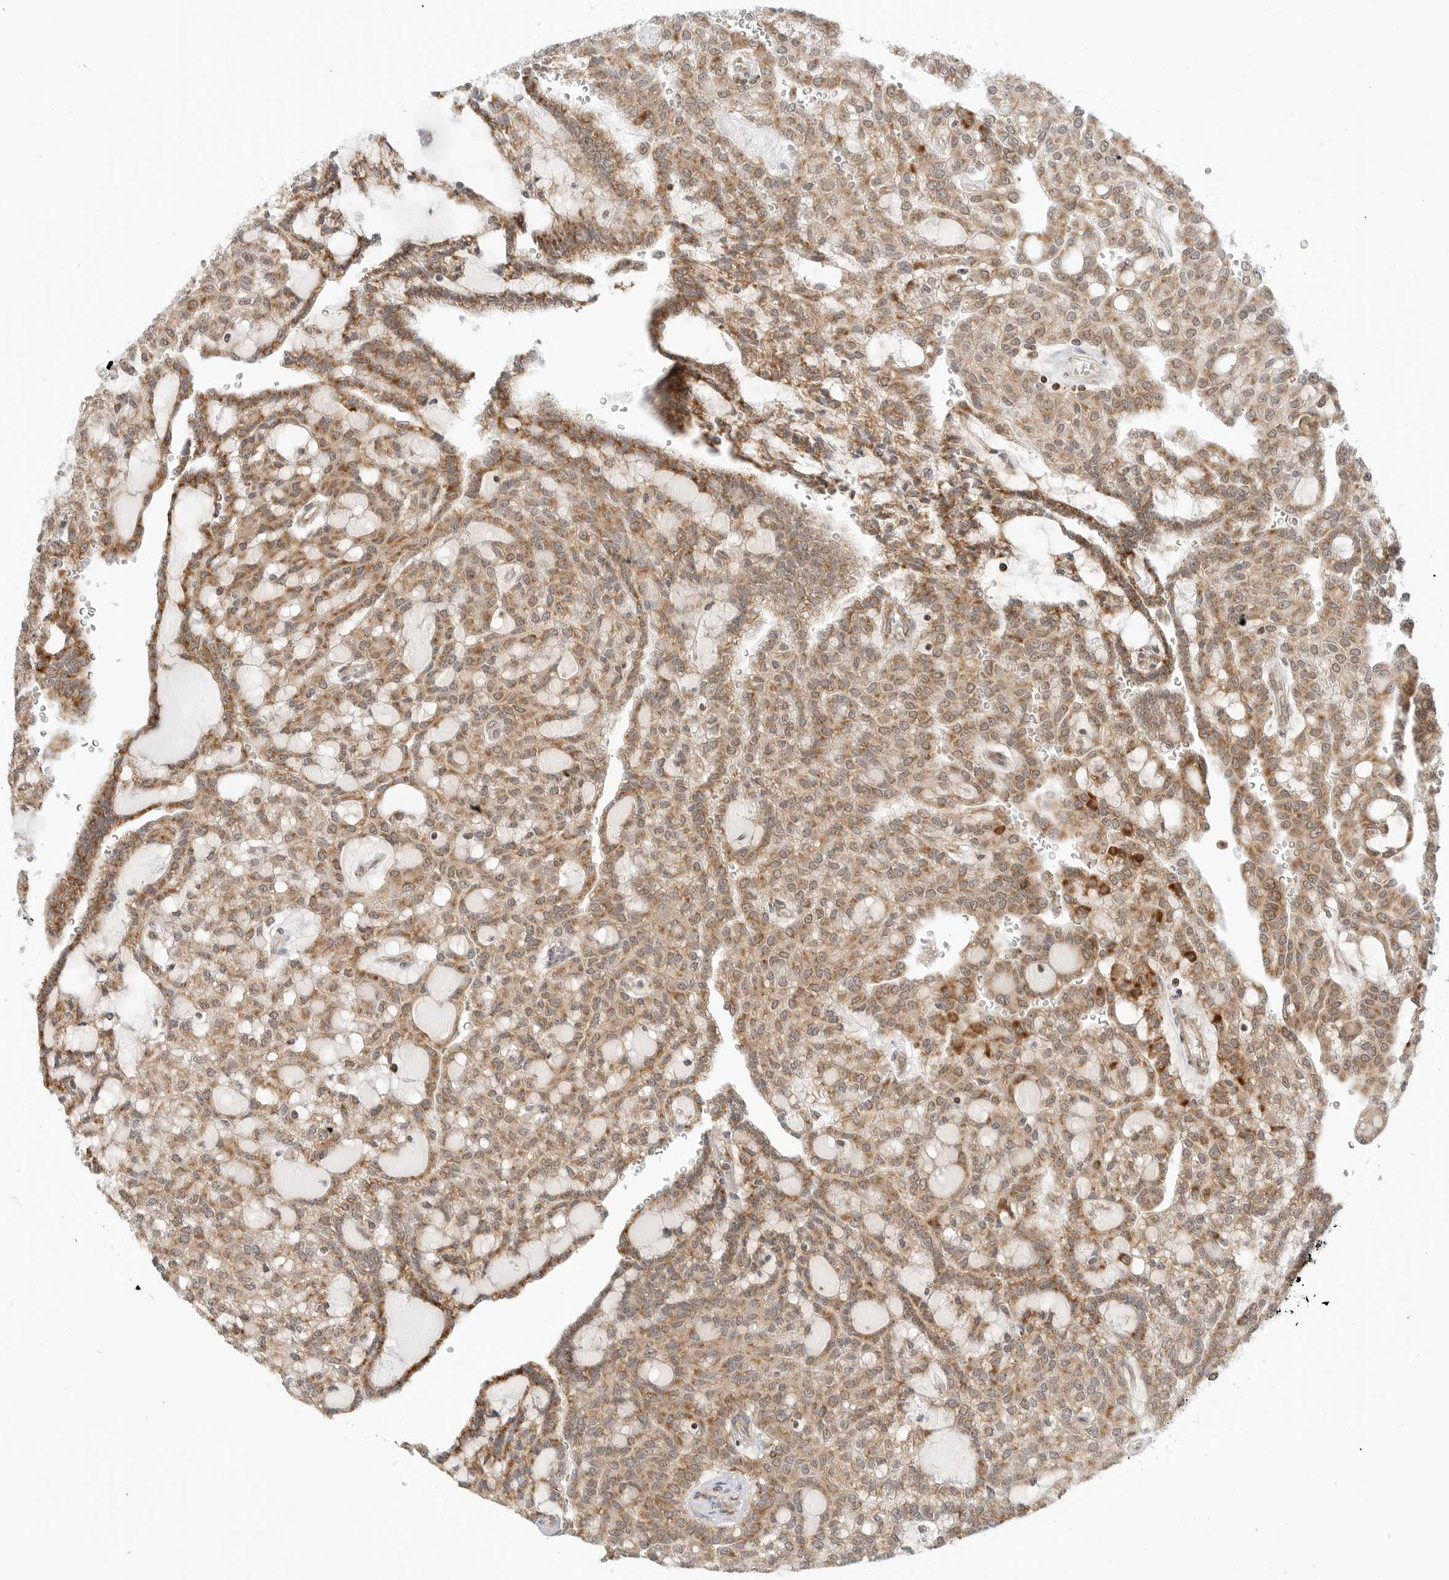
{"staining": {"intensity": "moderate", "quantity": ">75%", "location": "cytoplasmic/membranous"}, "tissue": "renal cancer", "cell_type": "Tumor cells", "image_type": "cancer", "snomed": [{"axis": "morphology", "description": "Adenocarcinoma, NOS"}, {"axis": "topography", "description": "Kidney"}], "caption": "A photomicrograph of human adenocarcinoma (renal) stained for a protein demonstrates moderate cytoplasmic/membranous brown staining in tumor cells.", "gene": "POLR3GL", "patient": {"sex": "male", "age": 63}}